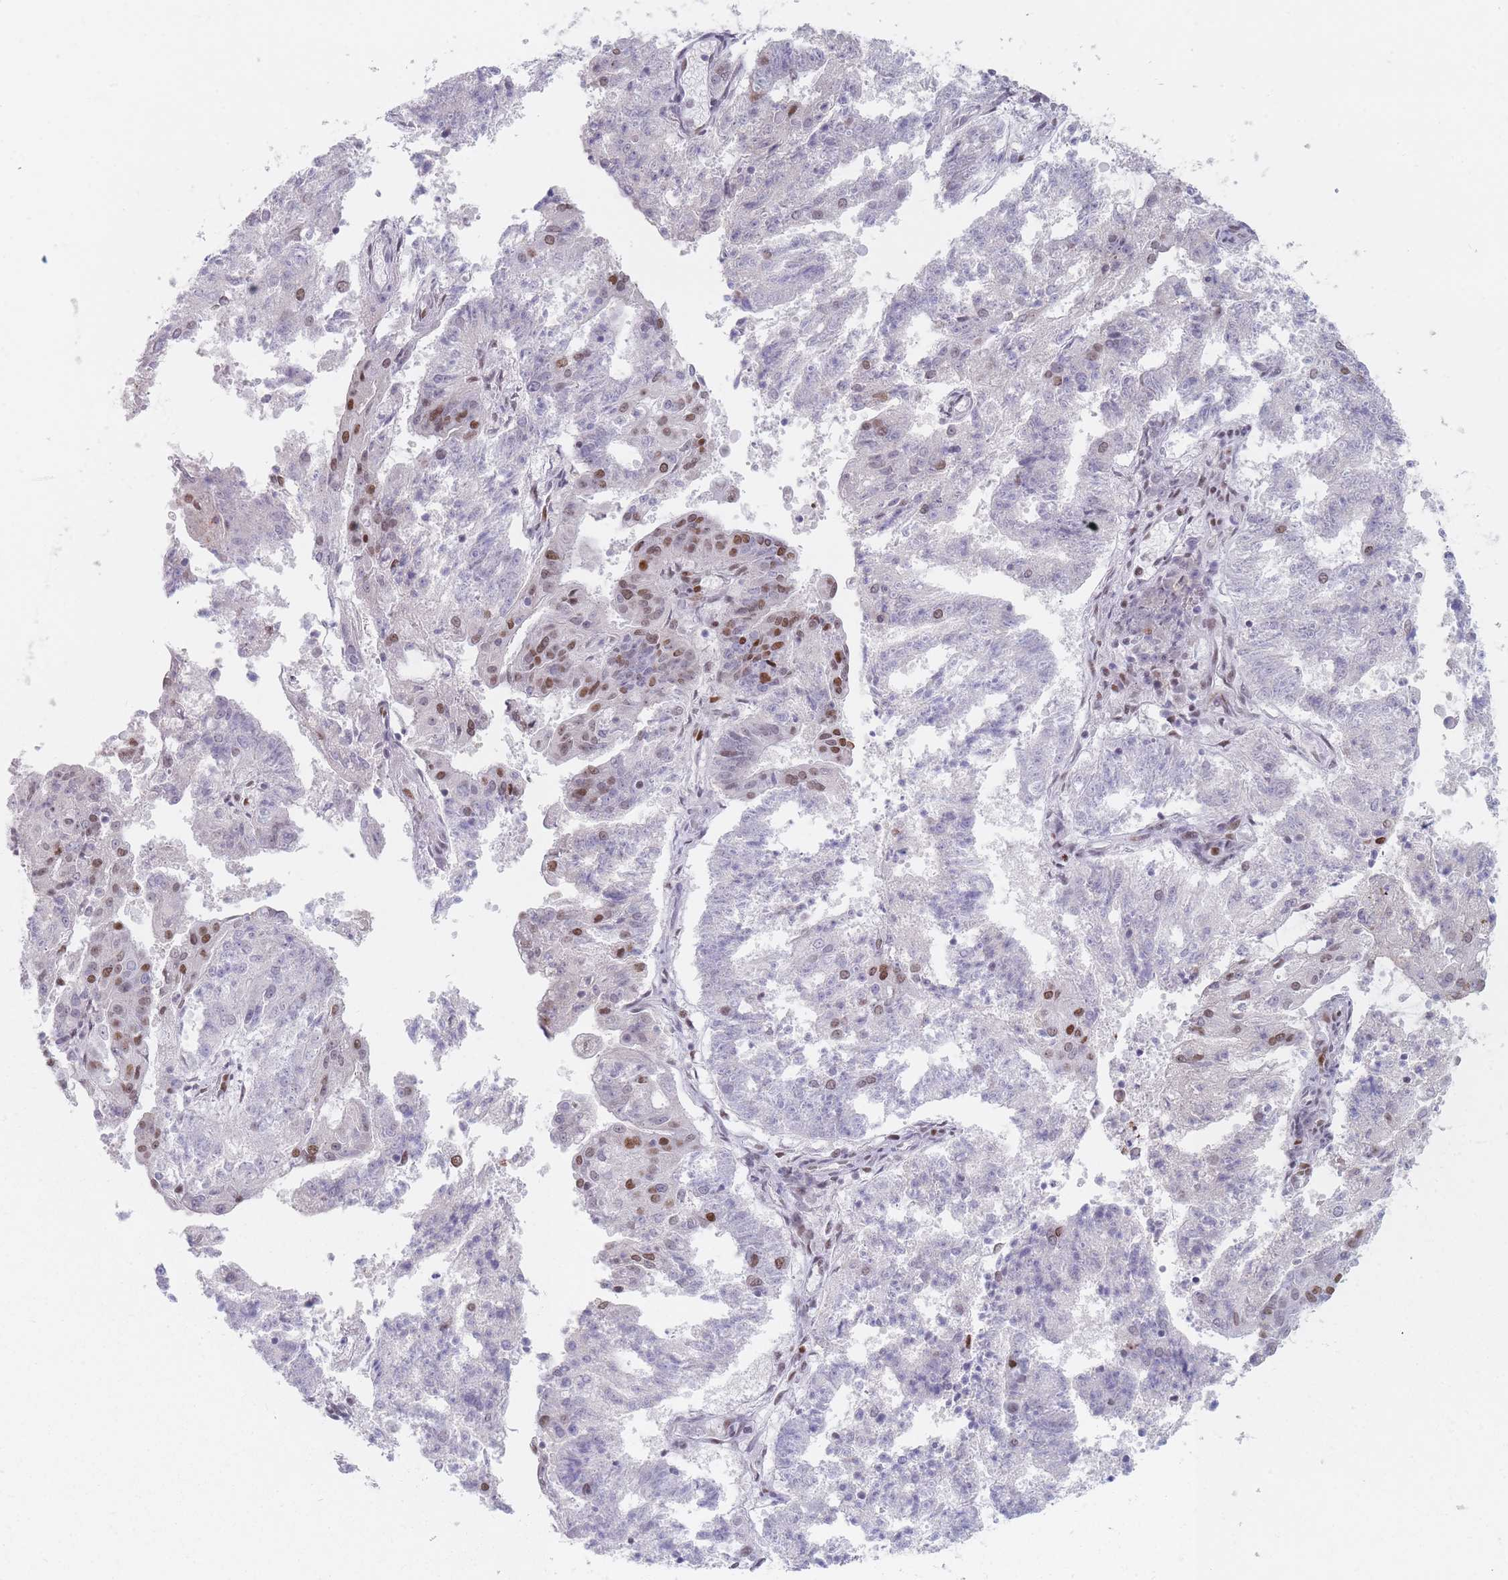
{"staining": {"intensity": "moderate", "quantity": "<25%", "location": "nuclear"}, "tissue": "endometrial cancer", "cell_type": "Tumor cells", "image_type": "cancer", "snomed": [{"axis": "morphology", "description": "Adenocarcinoma, NOS"}, {"axis": "topography", "description": "Endometrium"}], "caption": "IHC (DAB) staining of human endometrial cancer (adenocarcinoma) shows moderate nuclear protein positivity in about <25% of tumor cells.", "gene": "SAFB2", "patient": {"sex": "female", "age": 82}}